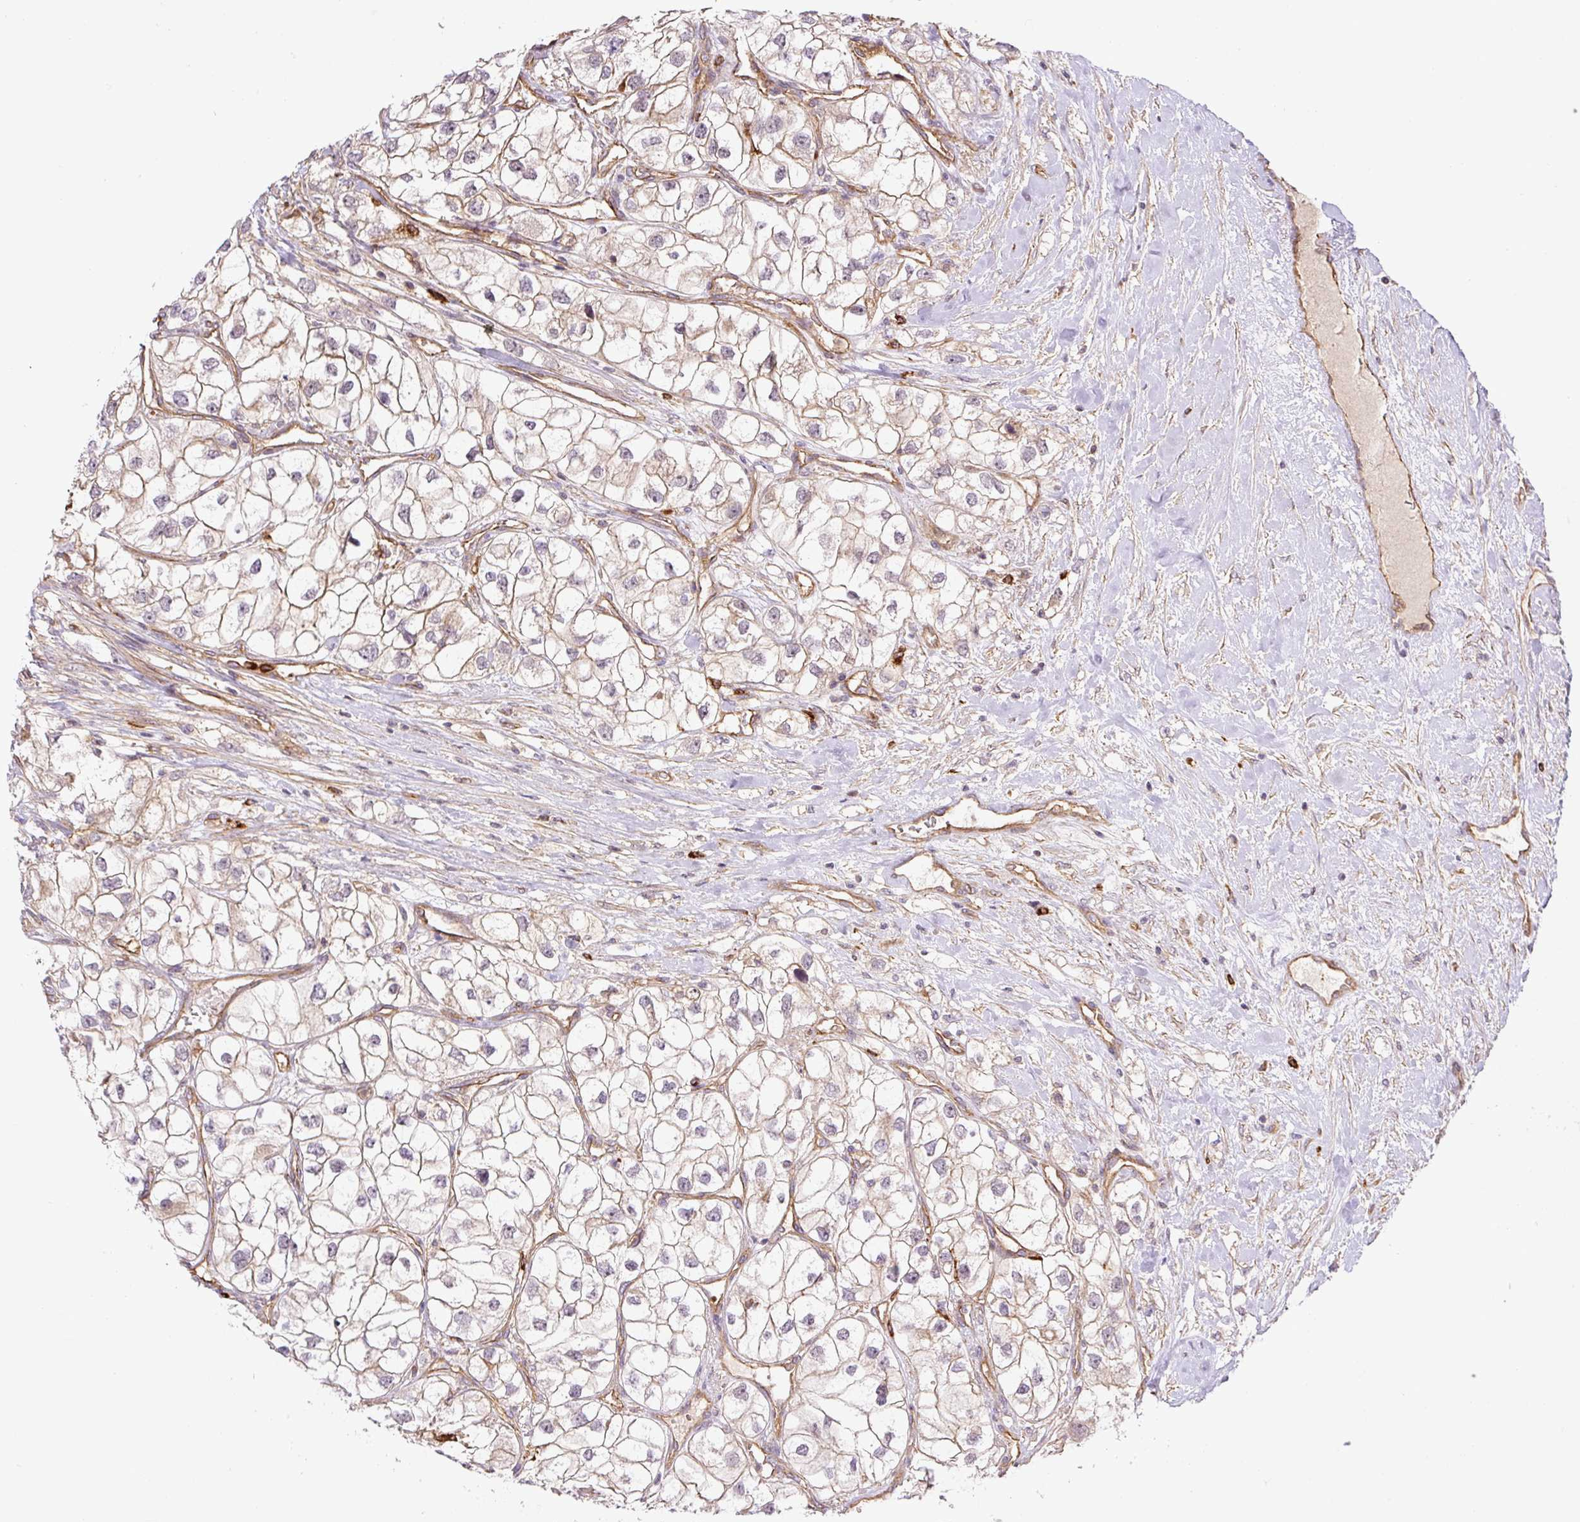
{"staining": {"intensity": "moderate", "quantity": "25%-75%", "location": "cytoplasmic/membranous"}, "tissue": "renal cancer", "cell_type": "Tumor cells", "image_type": "cancer", "snomed": [{"axis": "morphology", "description": "Adenocarcinoma, NOS"}, {"axis": "topography", "description": "Kidney"}], "caption": "Renal adenocarcinoma tissue displays moderate cytoplasmic/membranous staining in approximately 25%-75% of tumor cells, visualized by immunohistochemistry.", "gene": "B3GALT5", "patient": {"sex": "male", "age": 59}}